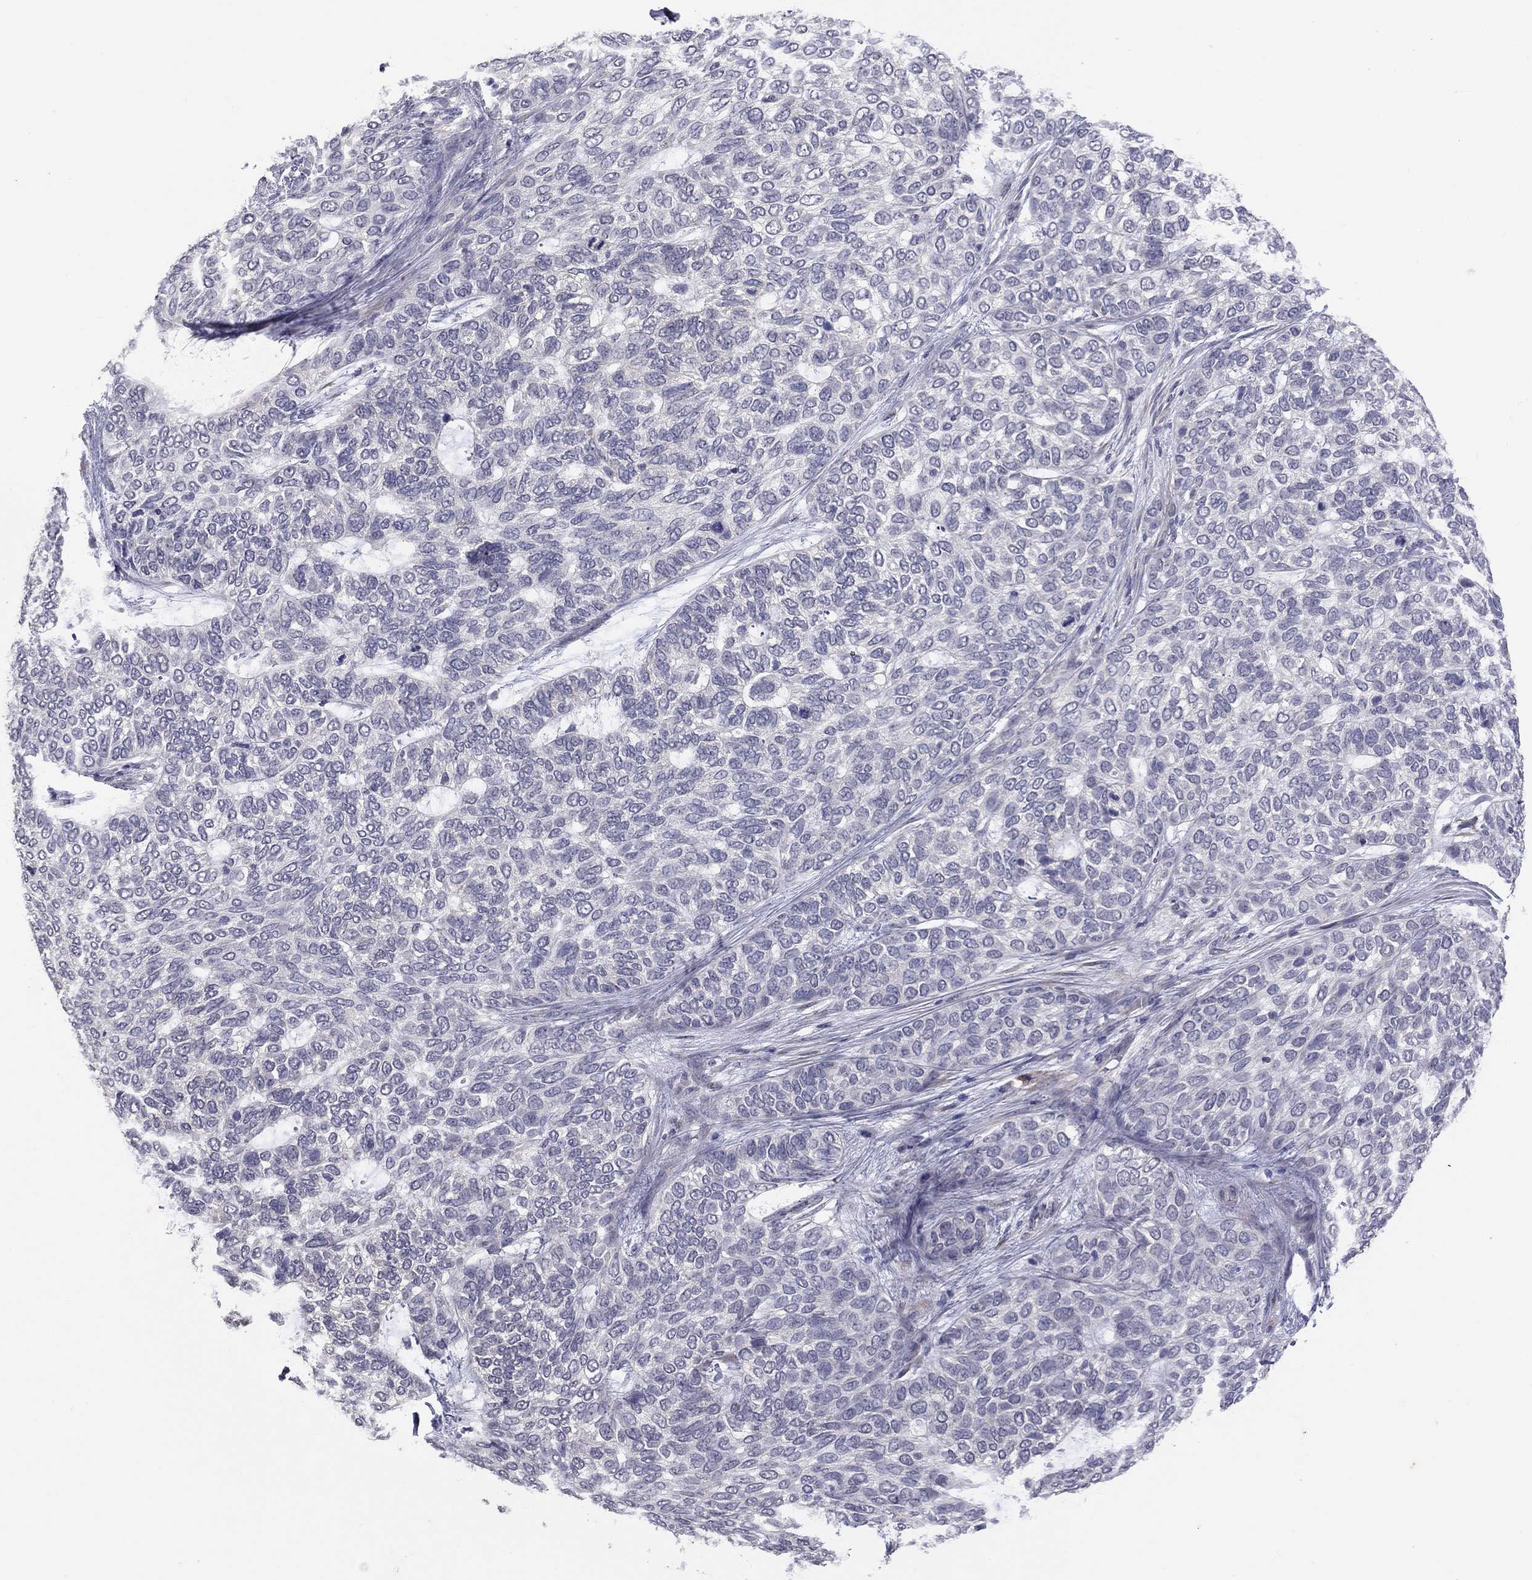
{"staining": {"intensity": "negative", "quantity": "none", "location": "none"}, "tissue": "skin cancer", "cell_type": "Tumor cells", "image_type": "cancer", "snomed": [{"axis": "morphology", "description": "Basal cell carcinoma"}, {"axis": "topography", "description": "Skin"}], "caption": "Immunohistochemistry (IHC) micrograph of neoplastic tissue: human skin cancer stained with DAB exhibits no significant protein expression in tumor cells.", "gene": "PRRT2", "patient": {"sex": "female", "age": 65}}